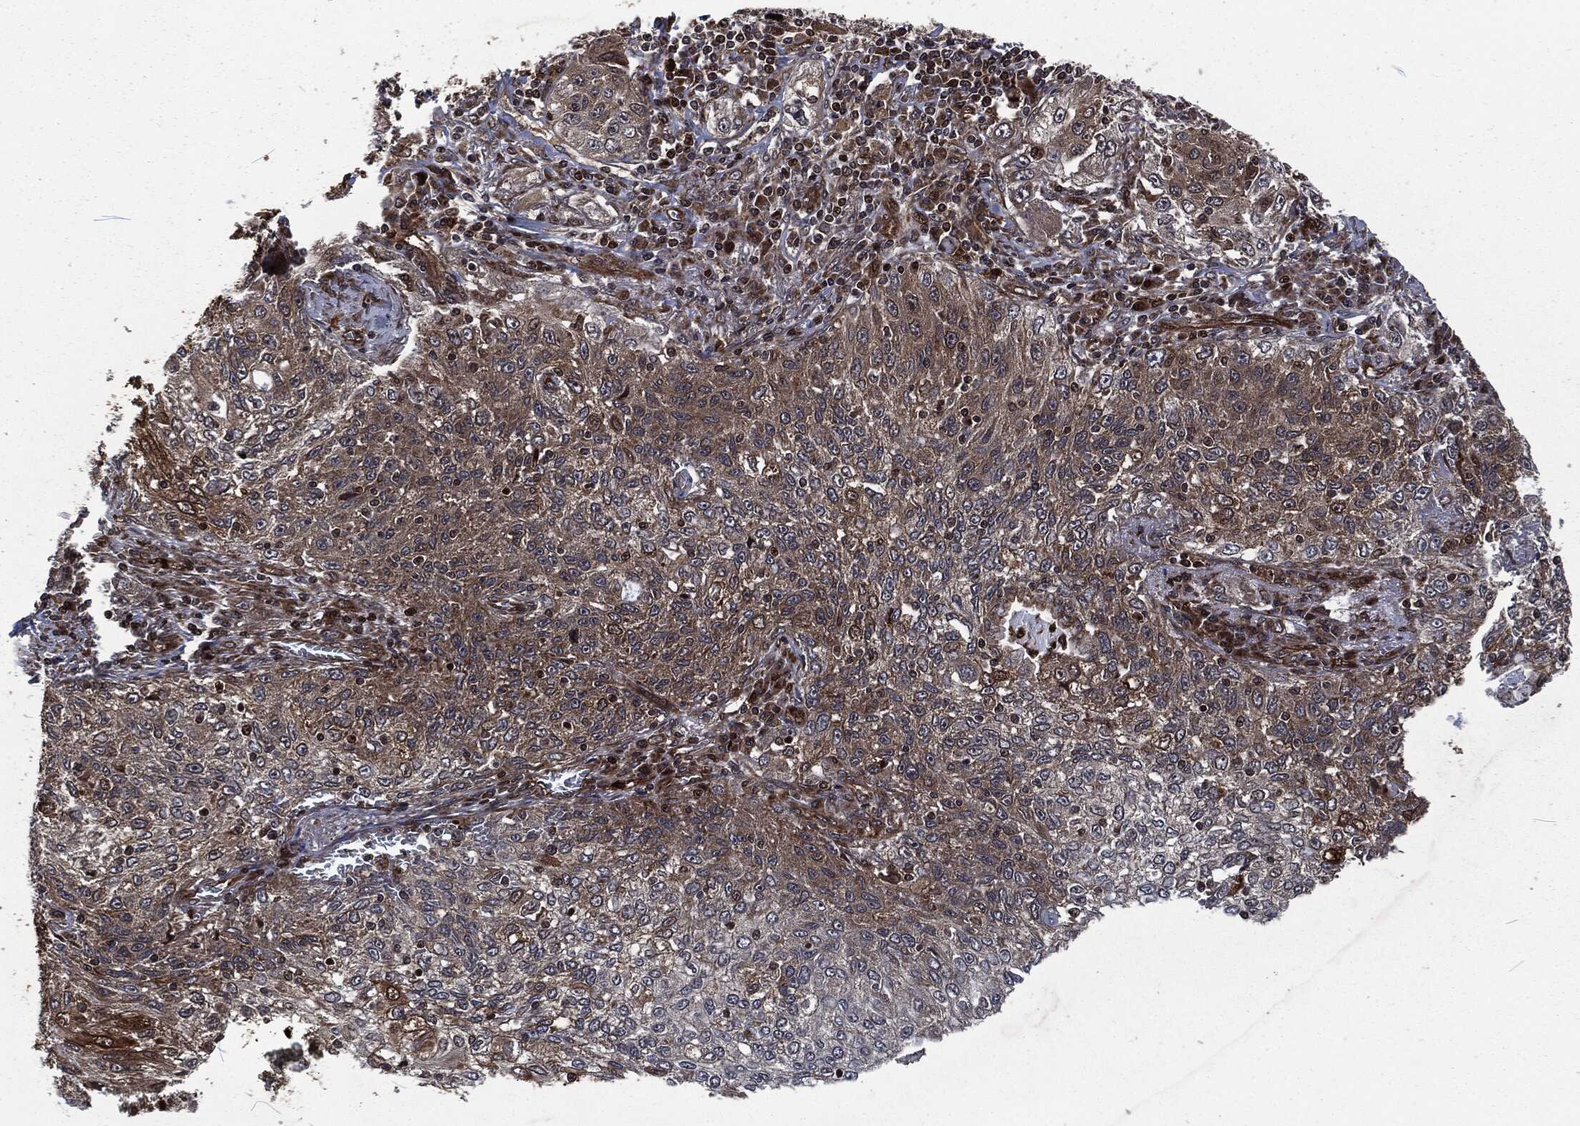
{"staining": {"intensity": "moderate", "quantity": "<25%", "location": "cytoplasmic/membranous"}, "tissue": "lung cancer", "cell_type": "Tumor cells", "image_type": "cancer", "snomed": [{"axis": "morphology", "description": "Squamous cell carcinoma, NOS"}, {"axis": "topography", "description": "Lung"}], "caption": "Lung cancer (squamous cell carcinoma) was stained to show a protein in brown. There is low levels of moderate cytoplasmic/membranous expression in about <25% of tumor cells.", "gene": "CMPK2", "patient": {"sex": "female", "age": 69}}